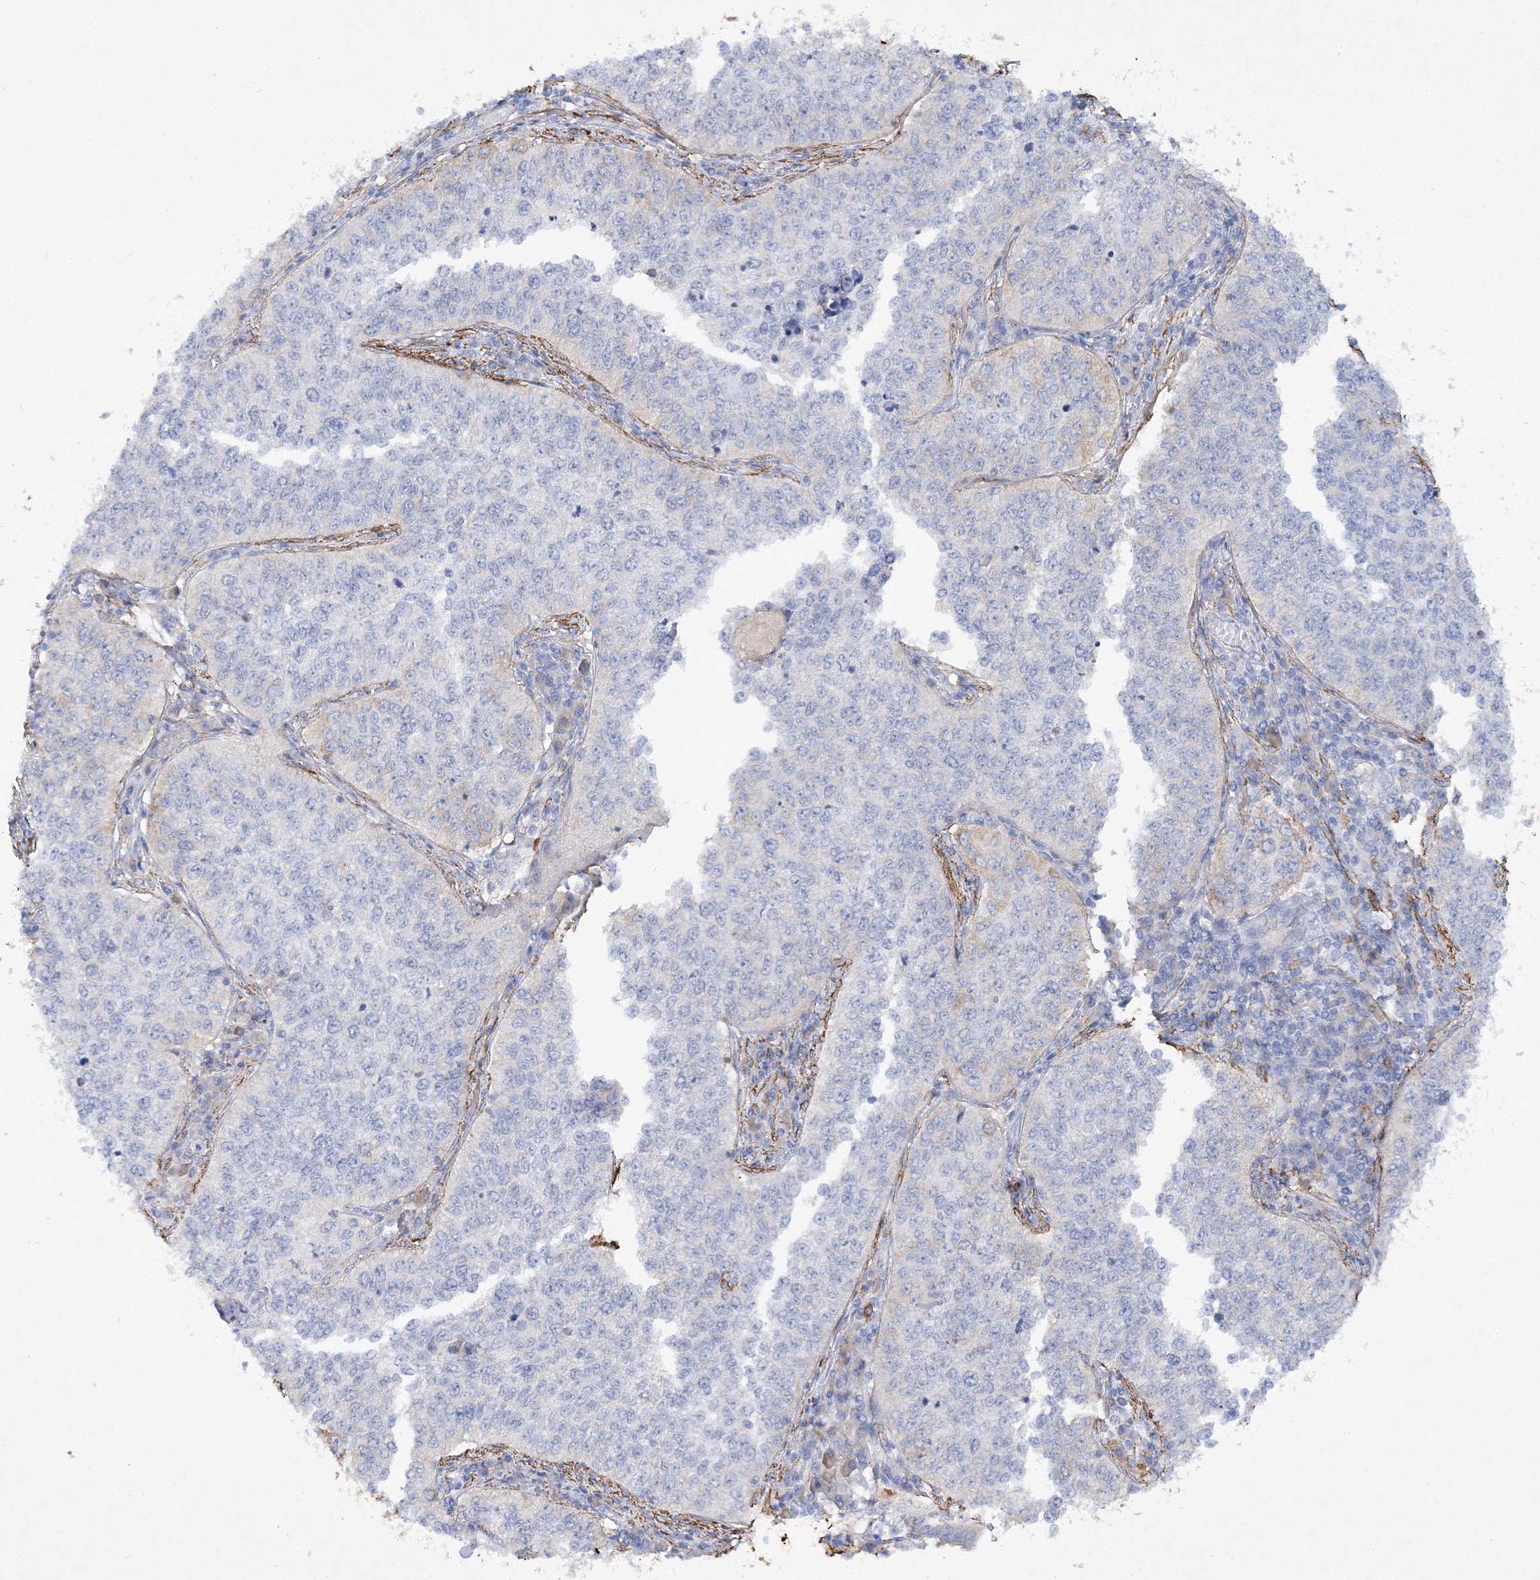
{"staining": {"intensity": "negative", "quantity": "none", "location": "none"}, "tissue": "cervical cancer", "cell_type": "Tumor cells", "image_type": "cancer", "snomed": [{"axis": "morphology", "description": "Squamous cell carcinoma, NOS"}, {"axis": "topography", "description": "Cervix"}], "caption": "DAB (3,3'-diaminobenzidine) immunohistochemical staining of cervical cancer shows no significant positivity in tumor cells. (DAB immunohistochemistry, high magnification).", "gene": "RTN2", "patient": {"sex": "female", "age": 35}}